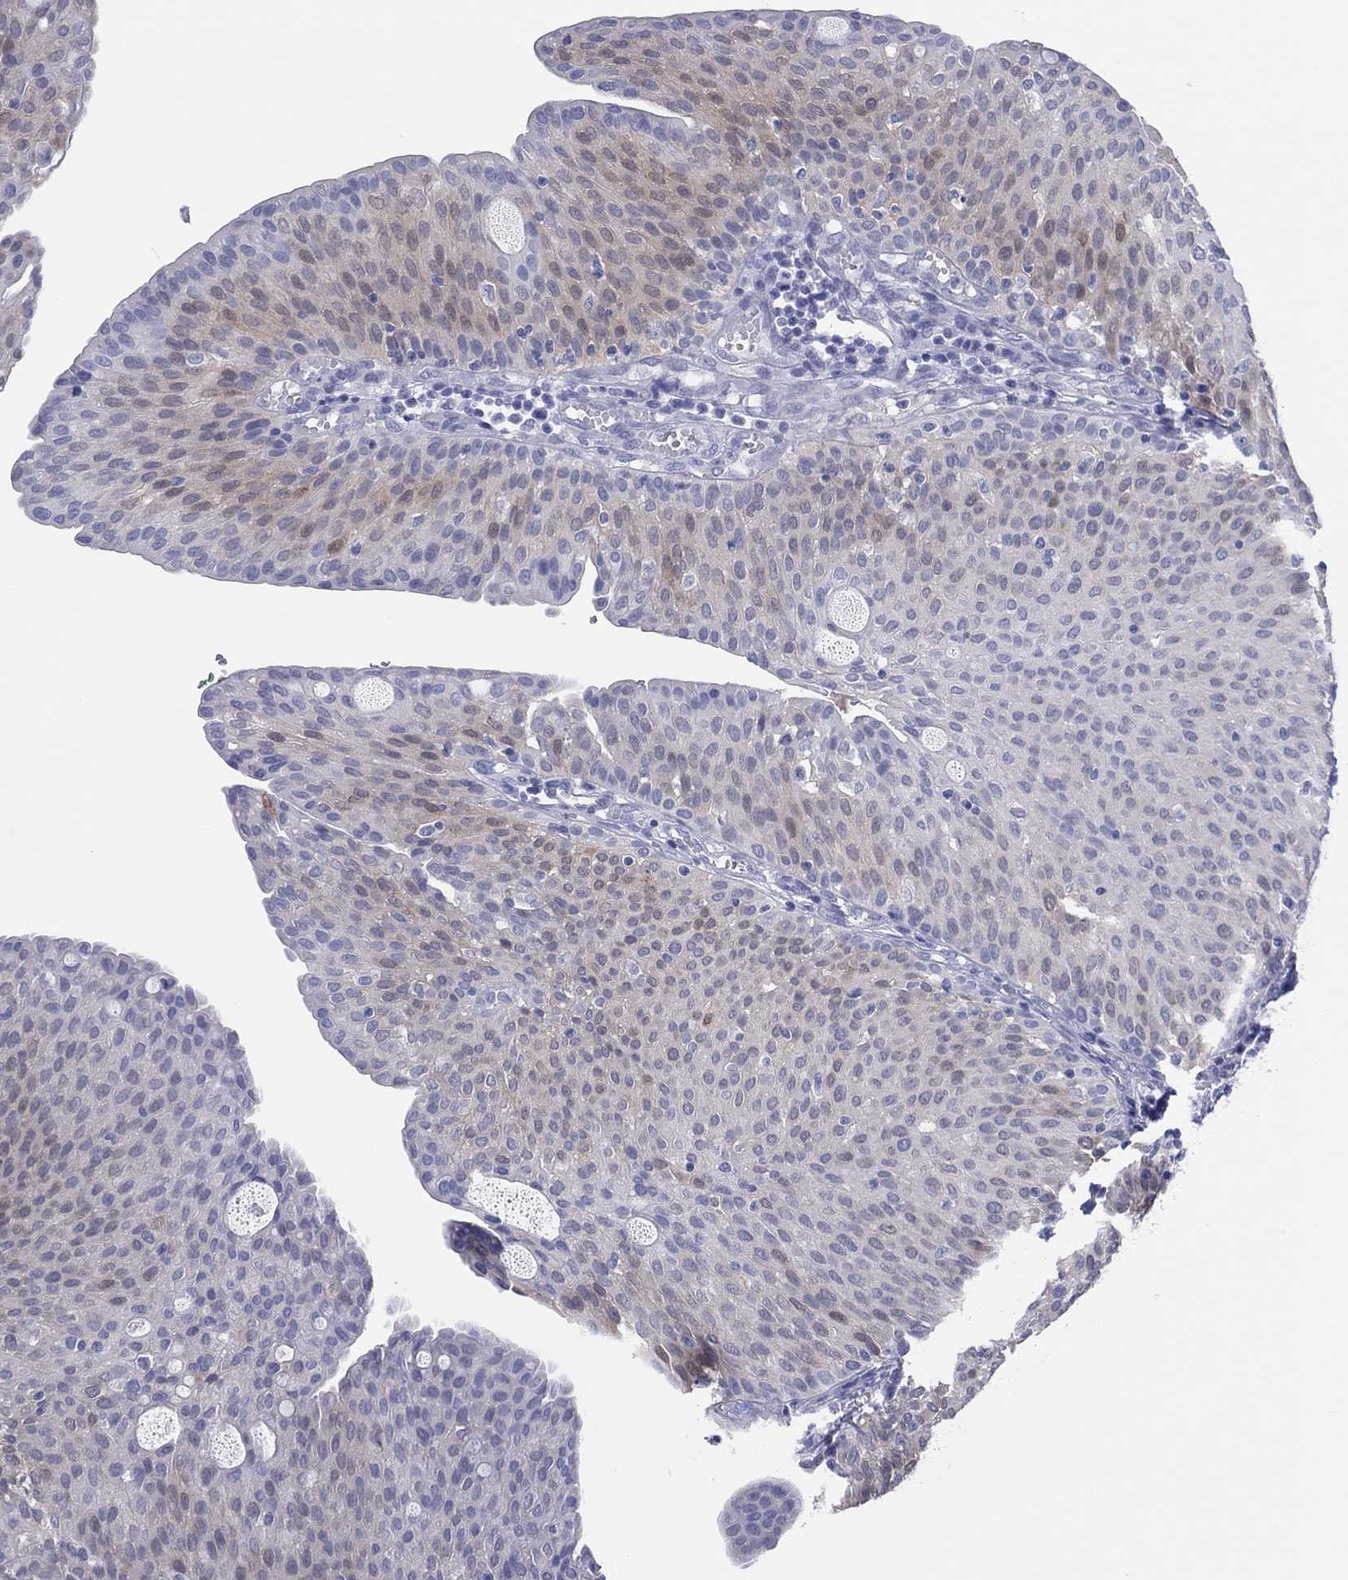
{"staining": {"intensity": "weak", "quantity": "25%-75%", "location": "cytoplasmic/membranous"}, "tissue": "urothelial cancer", "cell_type": "Tumor cells", "image_type": "cancer", "snomed": [{"axis": "morphology", "description": "Urothelial carcinoma, Low grade"}, {"axis": "topography", "description": "Urinary bladder"}], "caption": "Tumor cells display low levels of weak cytoplasmic/membranous expression in approximately 25%-75% of cells in urothelial cancer.", "gene": "CPNE6", "patient": {"sex": "male", "age": 54}}